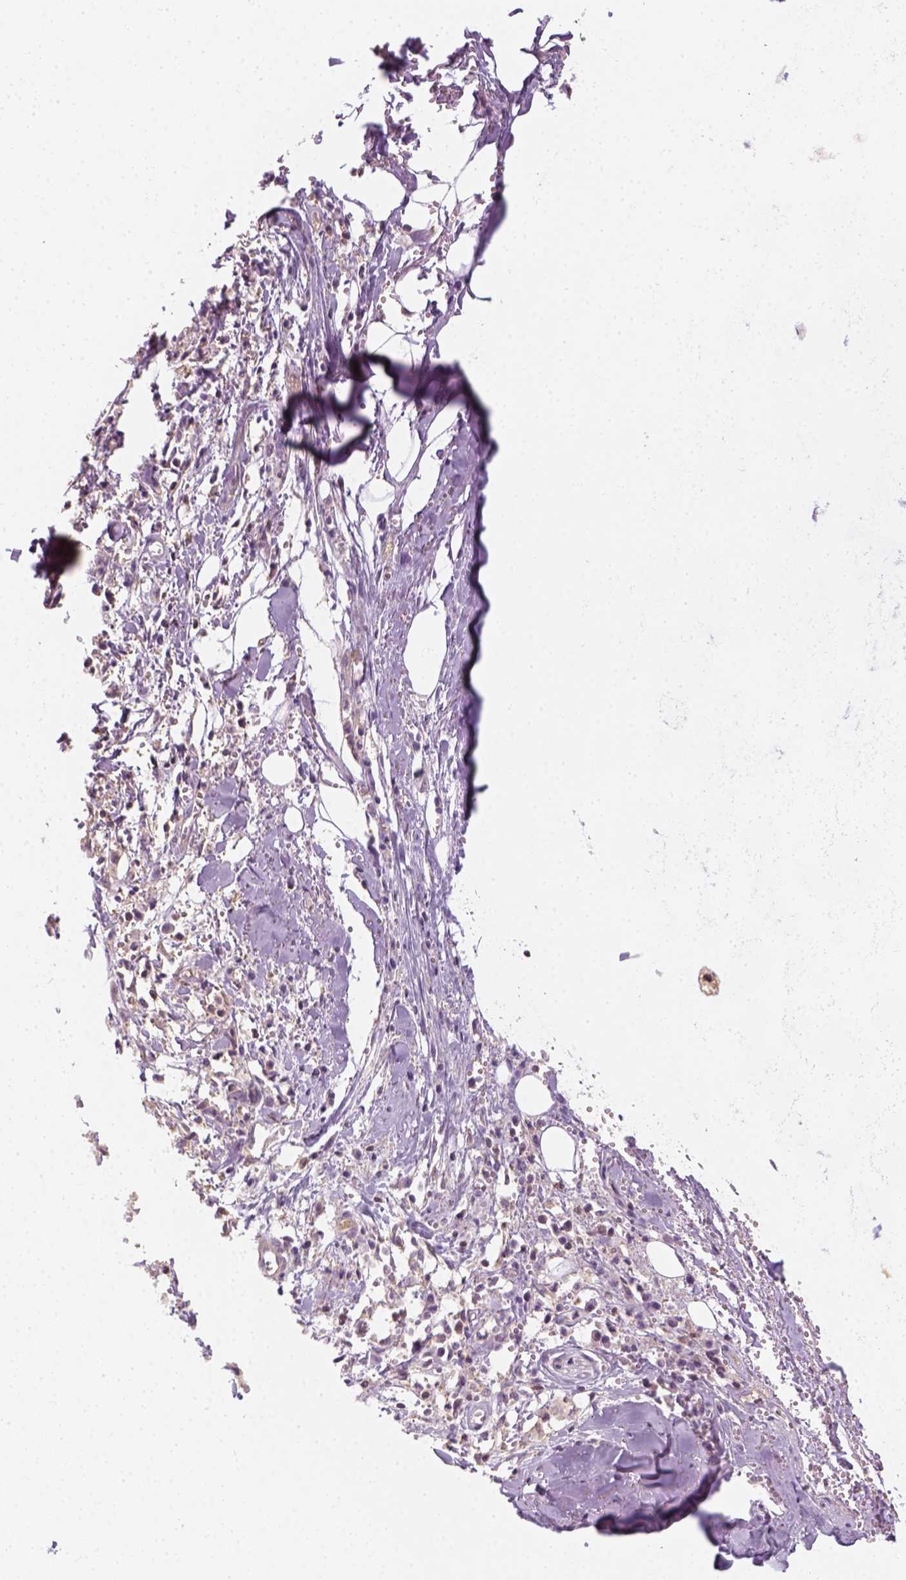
{"staining": {"intensity": "weak", "quantity": ">75%", "location": "cytoplasmic/membranous"}, "tissue": "soft tissue", "cell_type": "Chondrocytes", "image_type": "normal", "snomed": [{"axis": "morphology", "description": "Normal tissue, NOS"}, {"axis": "morphology", "description": "Squamous cell carcinoma, NOS"}, {"axis": "topography", "description": "Cartilage tissue"}, {"axis": "topography", "description": "Bronchus"}, {"axis": "topography", "description": "Lung"}], "caption": "Soft tissue stained with a brown dye shows weak cytoplasmic/membranous positive expression in about >75% of chondrocytes.", "gene": "EPHB1", "patient": {"sex": "male", "age": 66}}